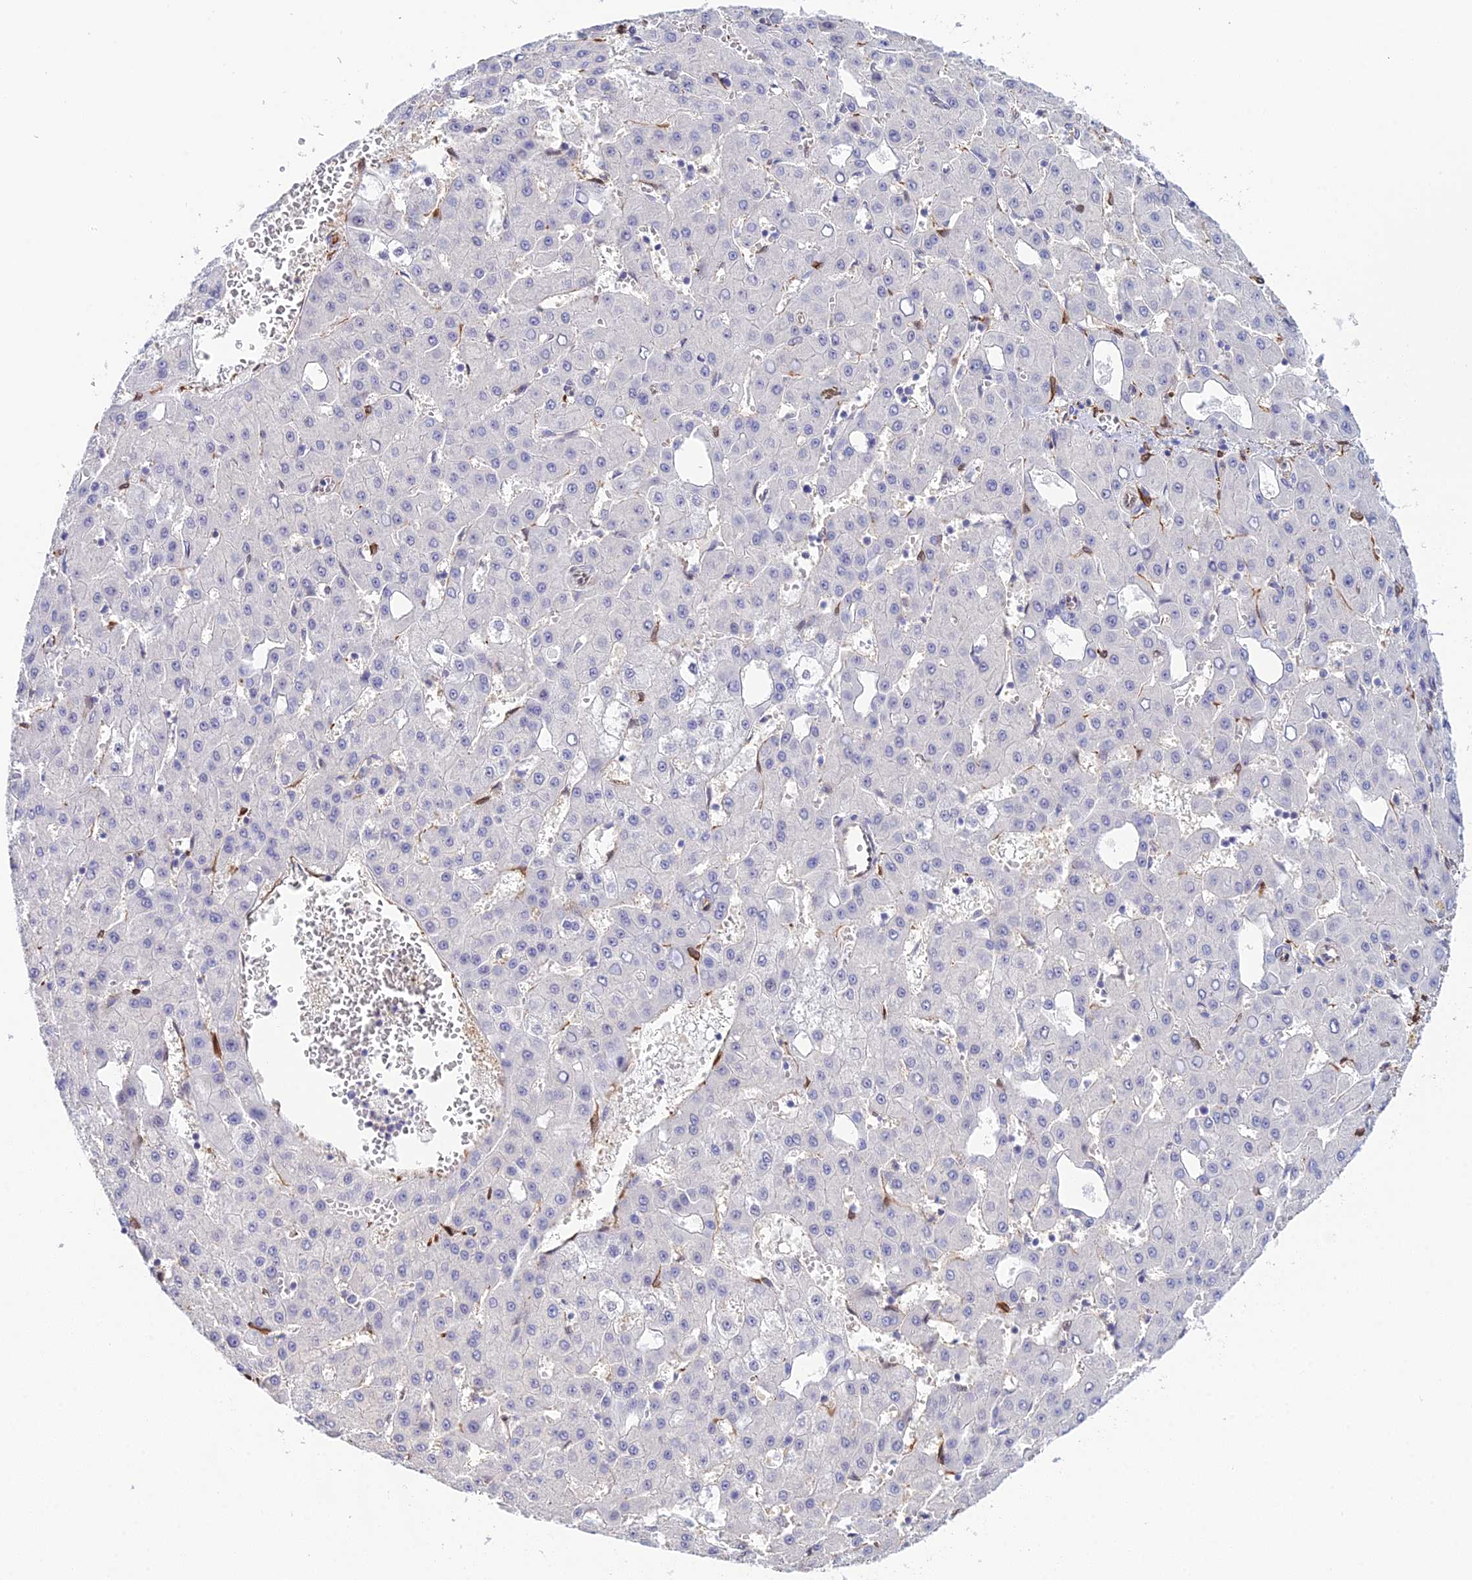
{"staining": {"intensity": "negative", "quantity": "none", "location": "none"}, "tissue": "liver cancer", "cell_type": "Tumor cells", "image_type": "cancer", "snomed": [{"axis": "morphology", "description": "Carcinoma, Hepatocellular, NOS"}, {"axis": "topography", "description": "Liver"}], "caption": "The photomicrograph demonstrates no staining of tumor cells in liver hepatocellular carcinoma. The staining is performed using DAB brown chromogen with nuclei counter-stained in using hematoxylin.", "gene": "MXRA7", "patient": {"sex": "male", "age": 47}}